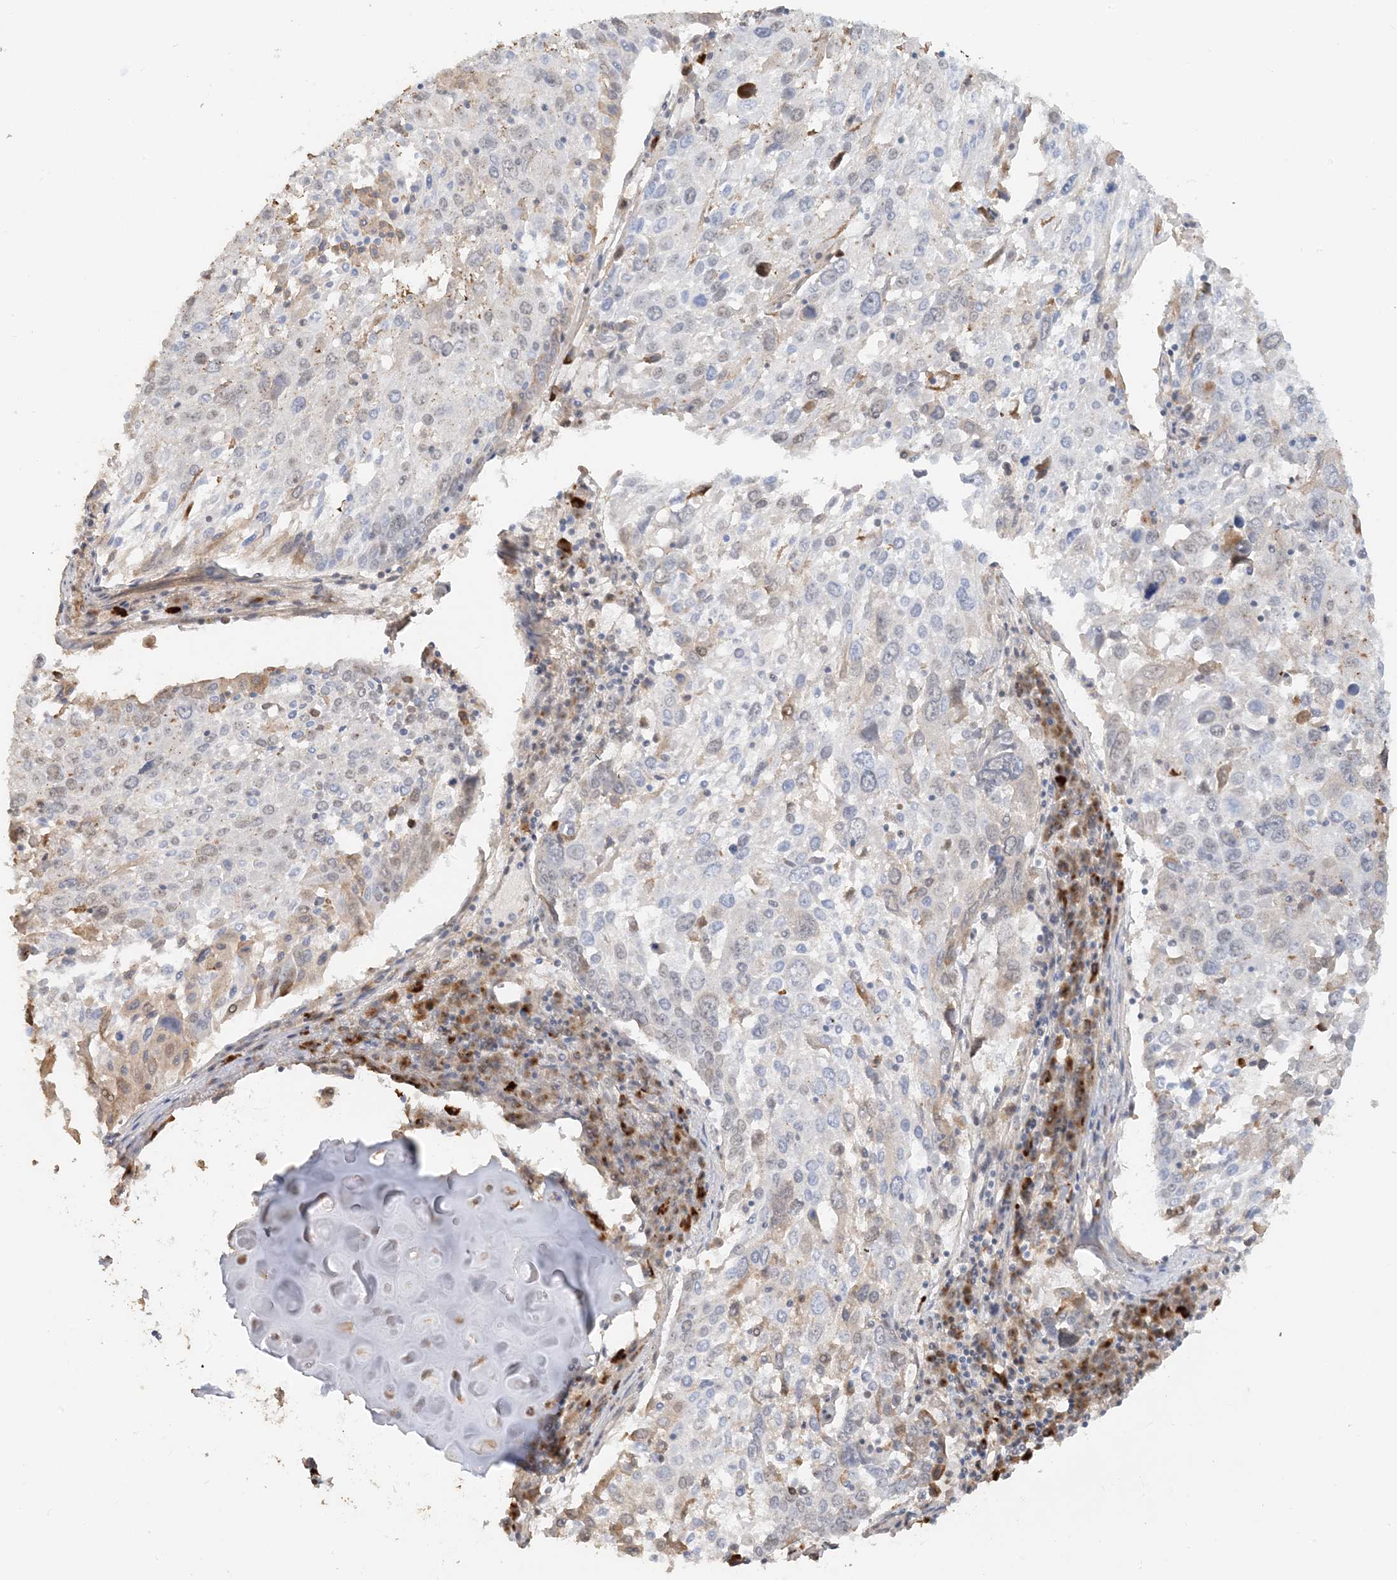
{"staining": {"intensity": "weak", "quantity": "<25%", "location": "cytoplasmic/membranous"}, "tissue": "lung cancer", "cell_type": "Tumor cells", "image_type": "cancer", "snomed": [{"axis": "morphology", "description": "Squamous cell carcinoma, NOS"}, {"axis": "topography", "description": "Lung"}], "caption": "An image of human lung cancer (squamous cell carcinoma) is negative for staining in tumor cells.", "gene": "ZCCHC4", "patient": {"sex": "male", "age": 65}}